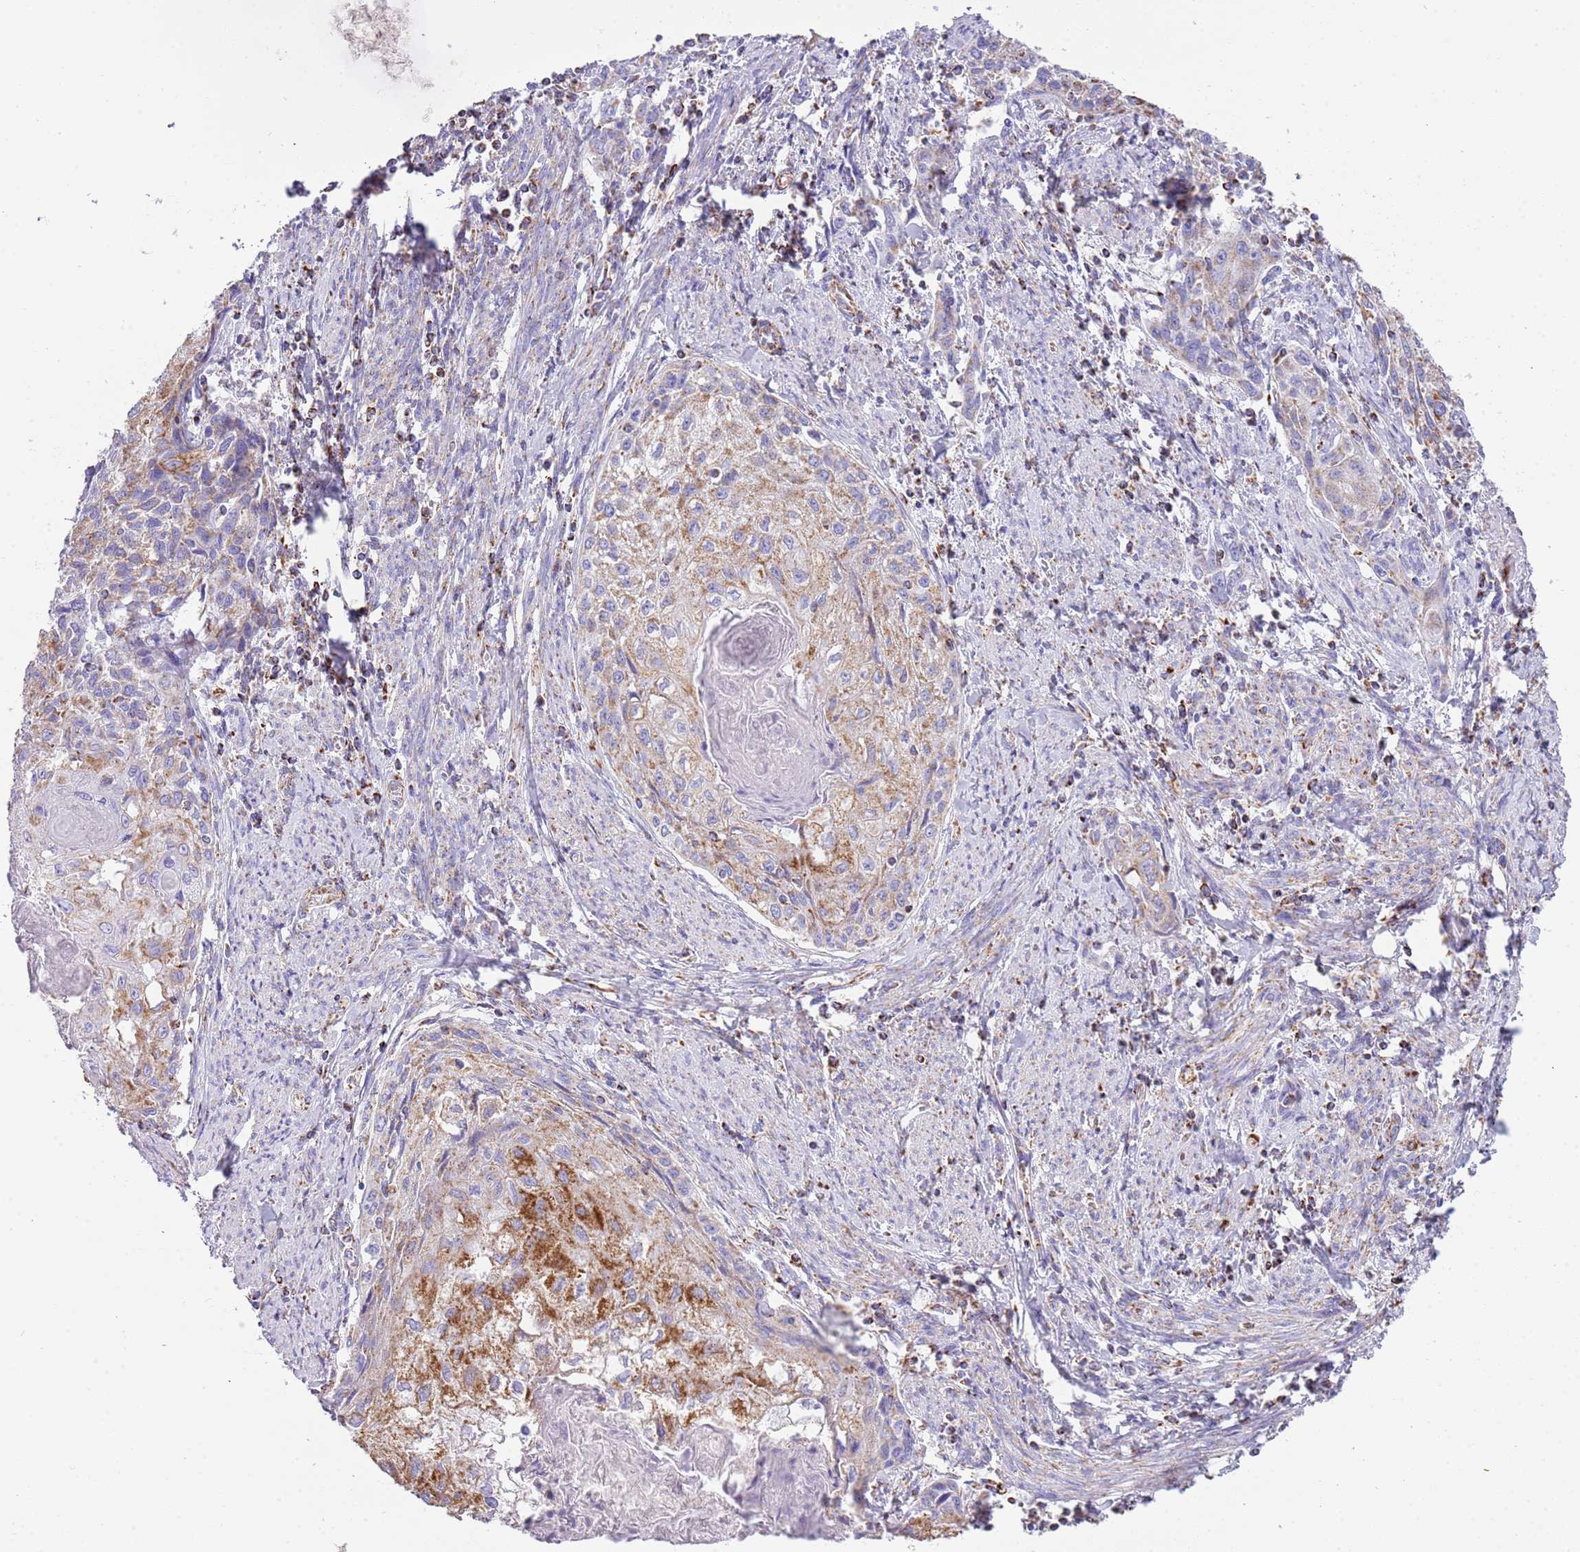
{"staining": {"intensity": "strong", "quantity": "<25%", "location": "cytoplasmic/membranous"}, "tissue": "cervical cancer", "cell_type": "Tumor cells", "image_type": "cancer", "snomed": [{"axis": "morphology", "description": "Squamous cell carcinoma, NOS"}, {"axis": "topography", "description": "Cervix"}], "caption": "Protein staining shows strong cytoplasmic/membranous positivity in about <25% of tumor cells in squamous cell carcinoma (cervical).", "gene": "SUCLG2", "patient": {"sex": "female", "age": 67}}